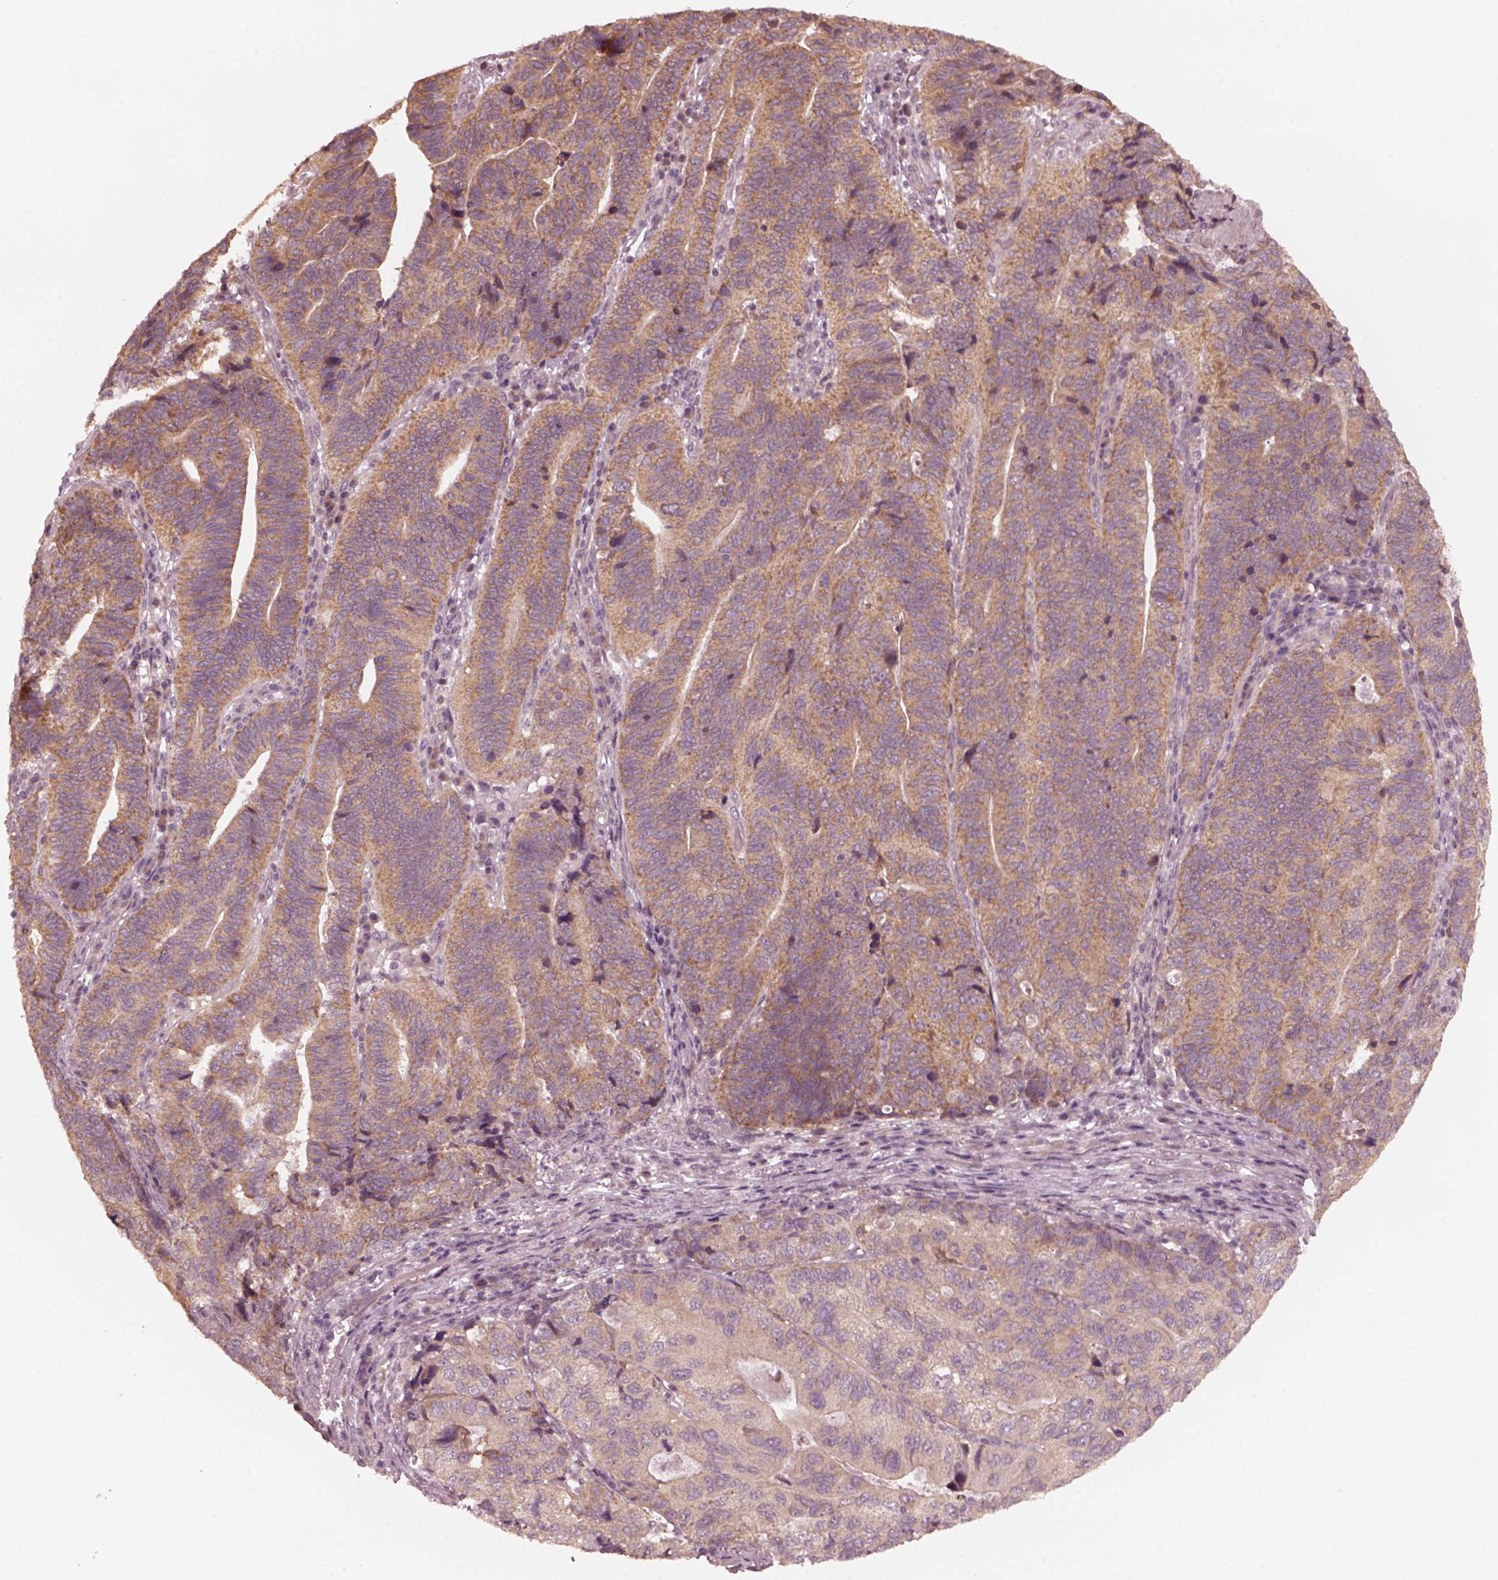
{"staining": {"intensity": "weak", "quantity": "25%-75%", "location": "cytoplasmic/membranous"}, "tissue": "stomach cancer", "cell_type": "Tumor cells", "image_type": "cancer", "snomed": [{"axis": "morphology", "description": "Adenocarcinoma, NOS"}, {"axis": "topography", "description": "Stomach, upper"}], "caption": "Protein expression analysis of human stomach cancer reveals weak cytoplasmic/membranous positivity in about 25%-75% of tumor cells.", "gene": "FAF2", "patient": {"sex": "female", "age": 67}}